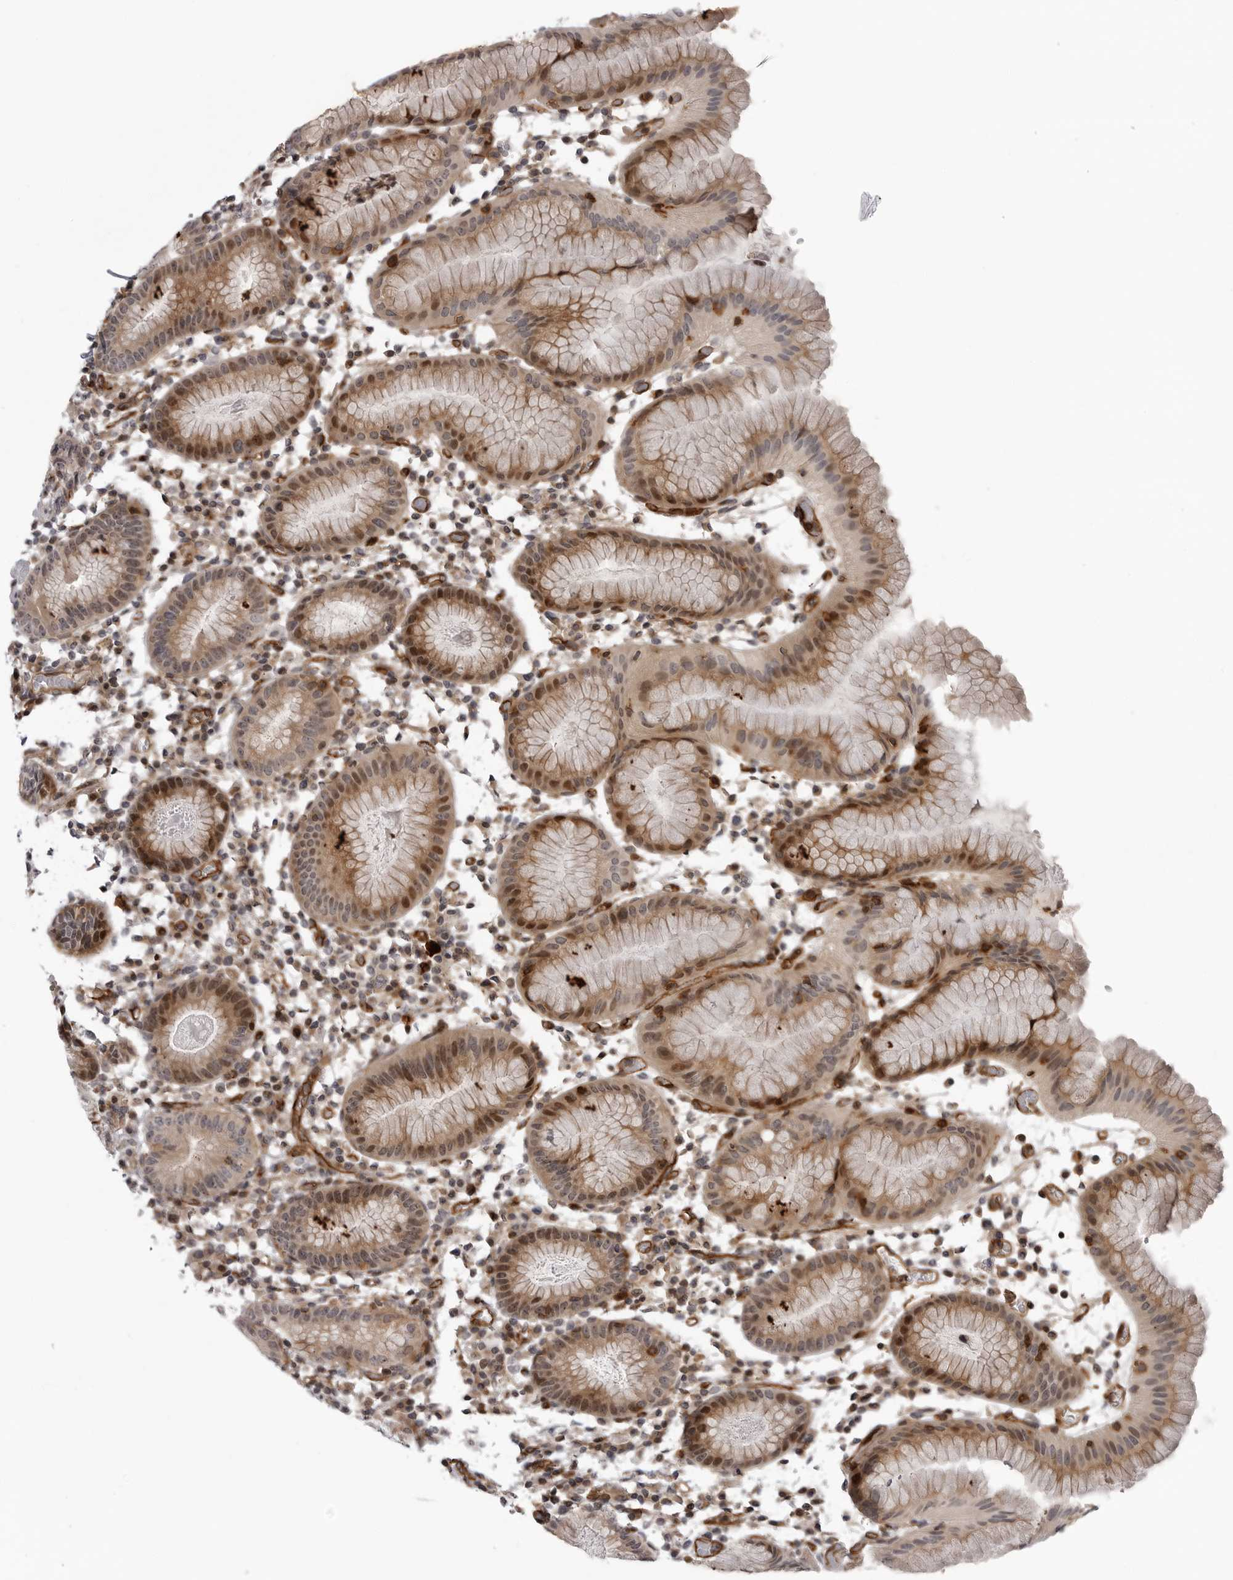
{"staining": {"intensity": "moderate", "quantity": "25%-75%", "location": "cytoplasmic/membranous,nuclear"}, "tissue": "stomach", "cell_type": "Glandular cells", "image_type": "normal", "snomed": [{"axis": "morphology", "description": "Normal tissue, NOS"}, {"axis": "topography", "description": "Stomach"}, {"axis": "topography", "description": "Stomach, lower"}], "caption": "Immunohistochemical staining of unremarkable stomach demonstrates 25%-75% levels of moderate cytoplasmic/membranous,nuclear protein staining in approximately 25%-75% of glandular cells.", "gene": "ABL1", "patient": {"sex": "female", "age": 75}}